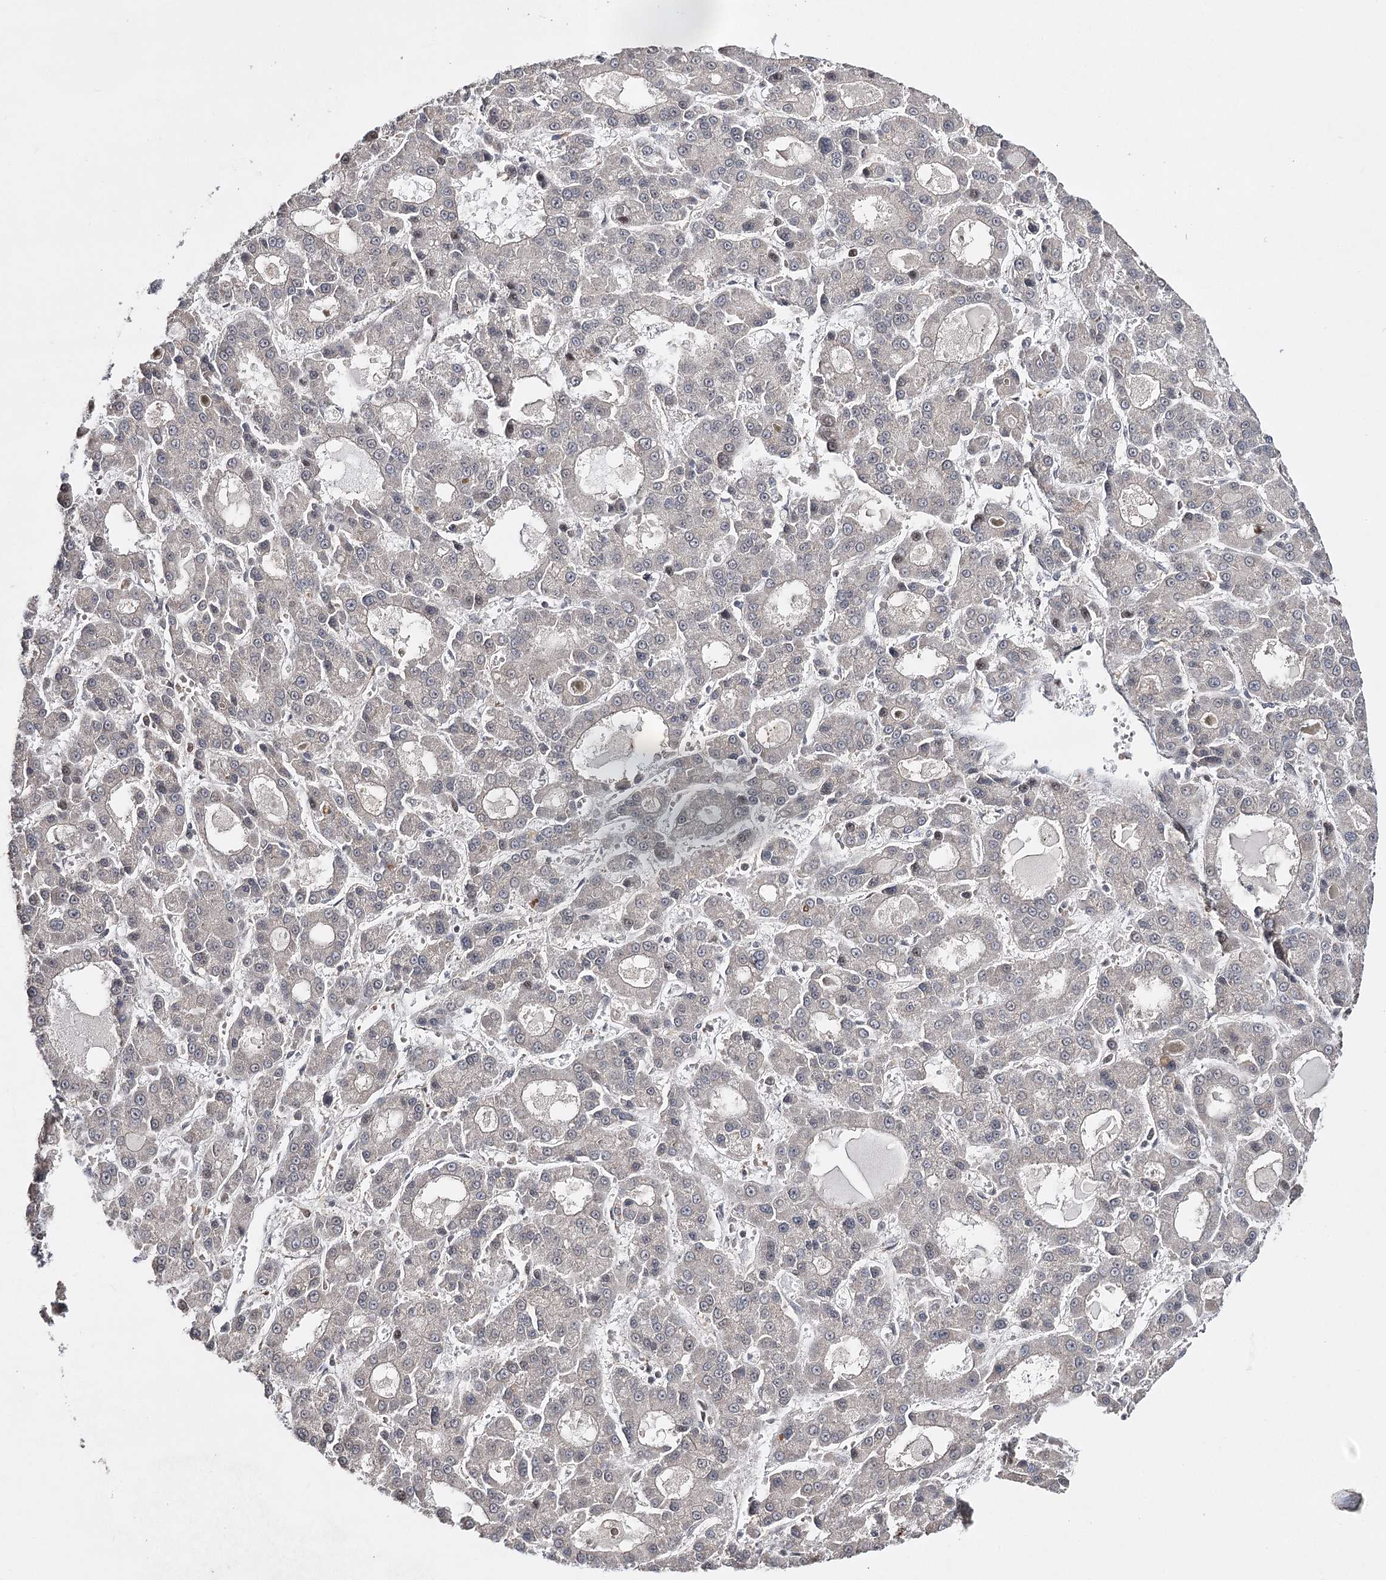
{"staining": {"intensity": "negative", "quantity": "none", "location": "none"}, "tissue": "liver cancer", "cell_type": "Tumor cells", "image_type": "cancer", "snomed": [{"axis": "morphology", "description": "Carcinoma, Hepatocellular, NOS"}, {"axis": "topography", "description": "Liver"}], "caption": "IHC of liver hepatocellular carcinoma displays no staining in tumor cells.", "gene": "HSD11B2", "patient": {"sex": "male", "age": 70}}